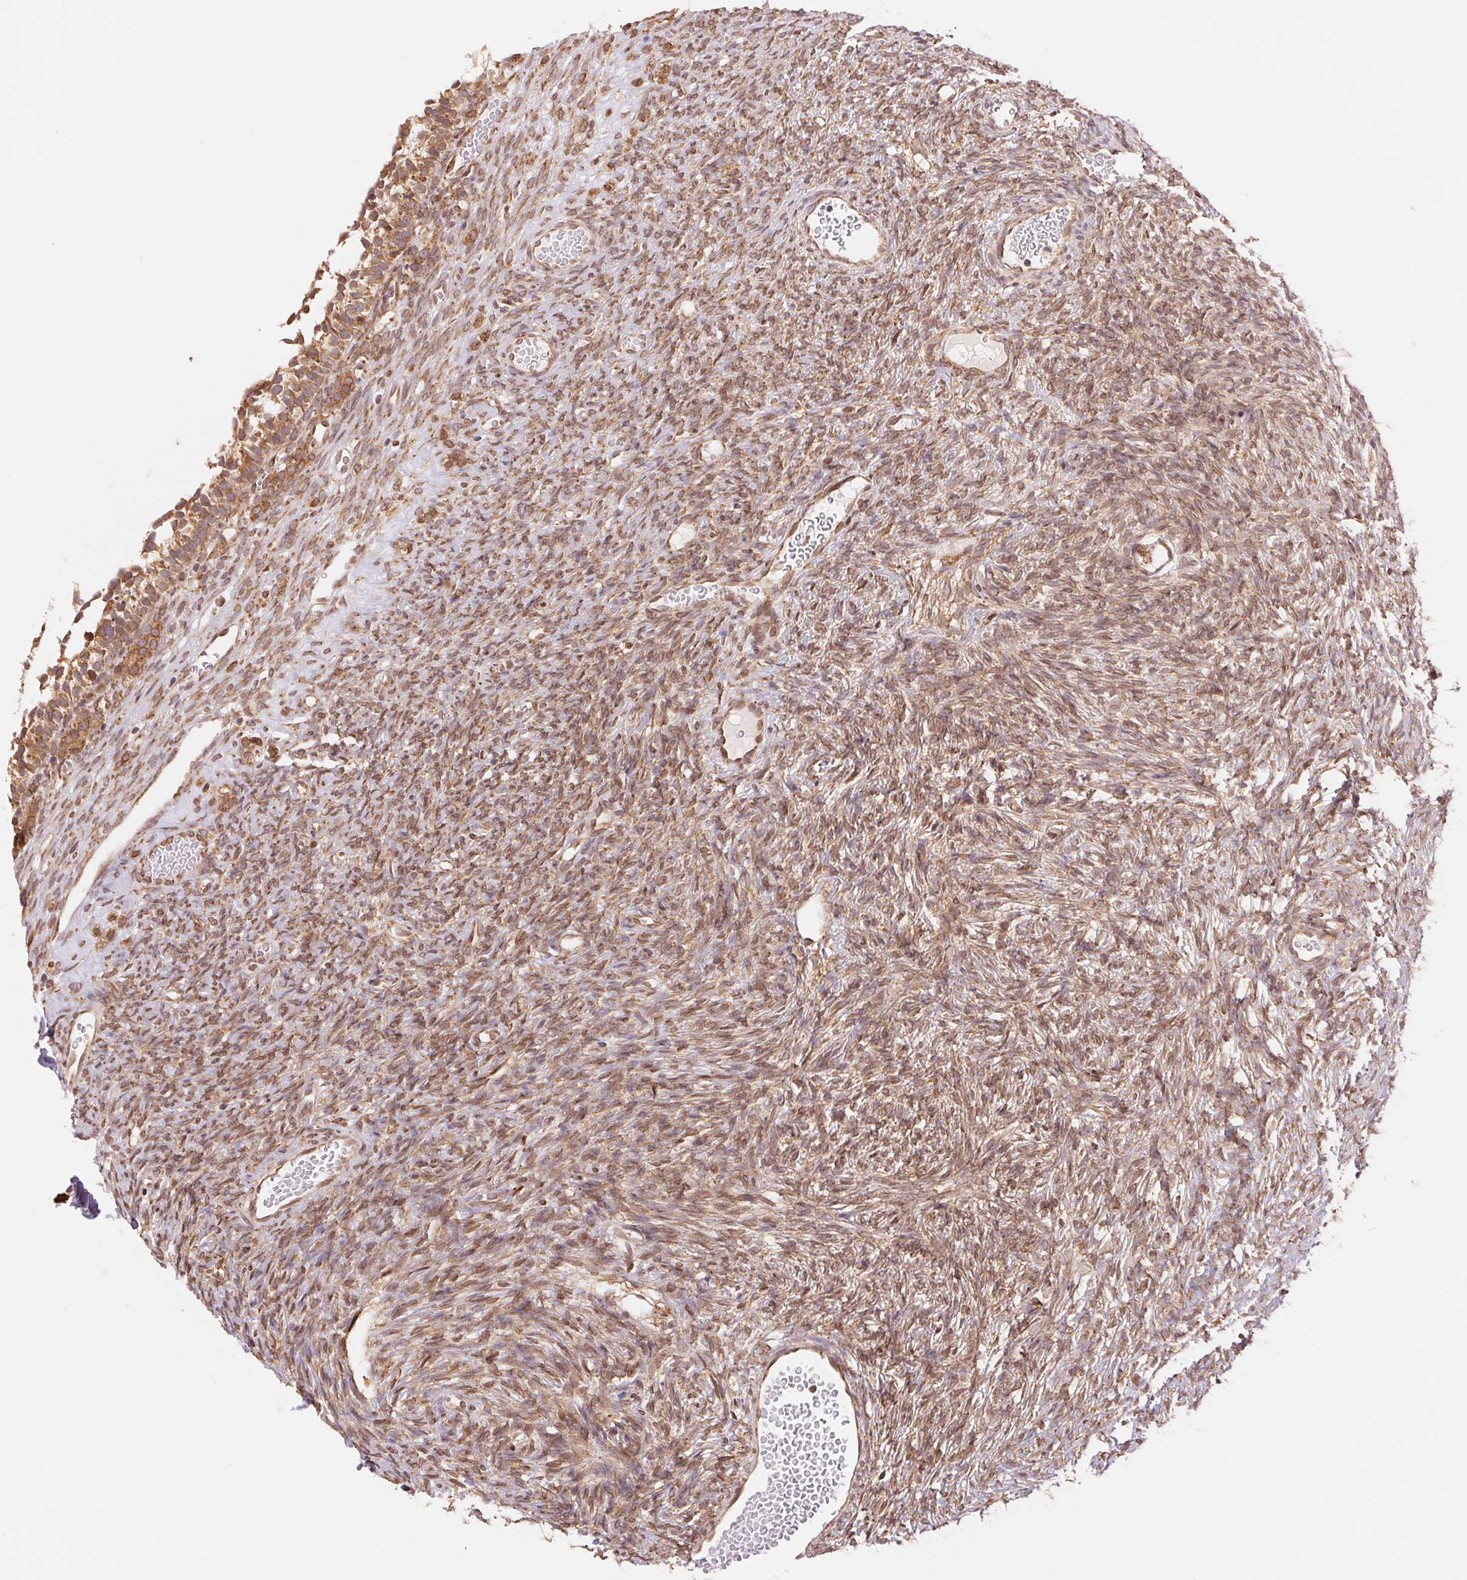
{"staining": {"intensity": "moderate", "quantity": ">75%", "location": "cytoplasmic/membranous"}, "tissue": "ovary", "cell_type": "Follicle cells", "image_type": "normal", "snomed": [{"axis": "morphology", "description": "Normal tissue, NOS"}, {"axis": "topography", "description": "Ovary"}], "caption": "Human ovary stained with a brown dye reveals moderate cytoplasmic/membranous positive expression in approximately >75% of follicle cells.", "gene": "RPN1", "patient": {"sex": "female", "age": 34}}